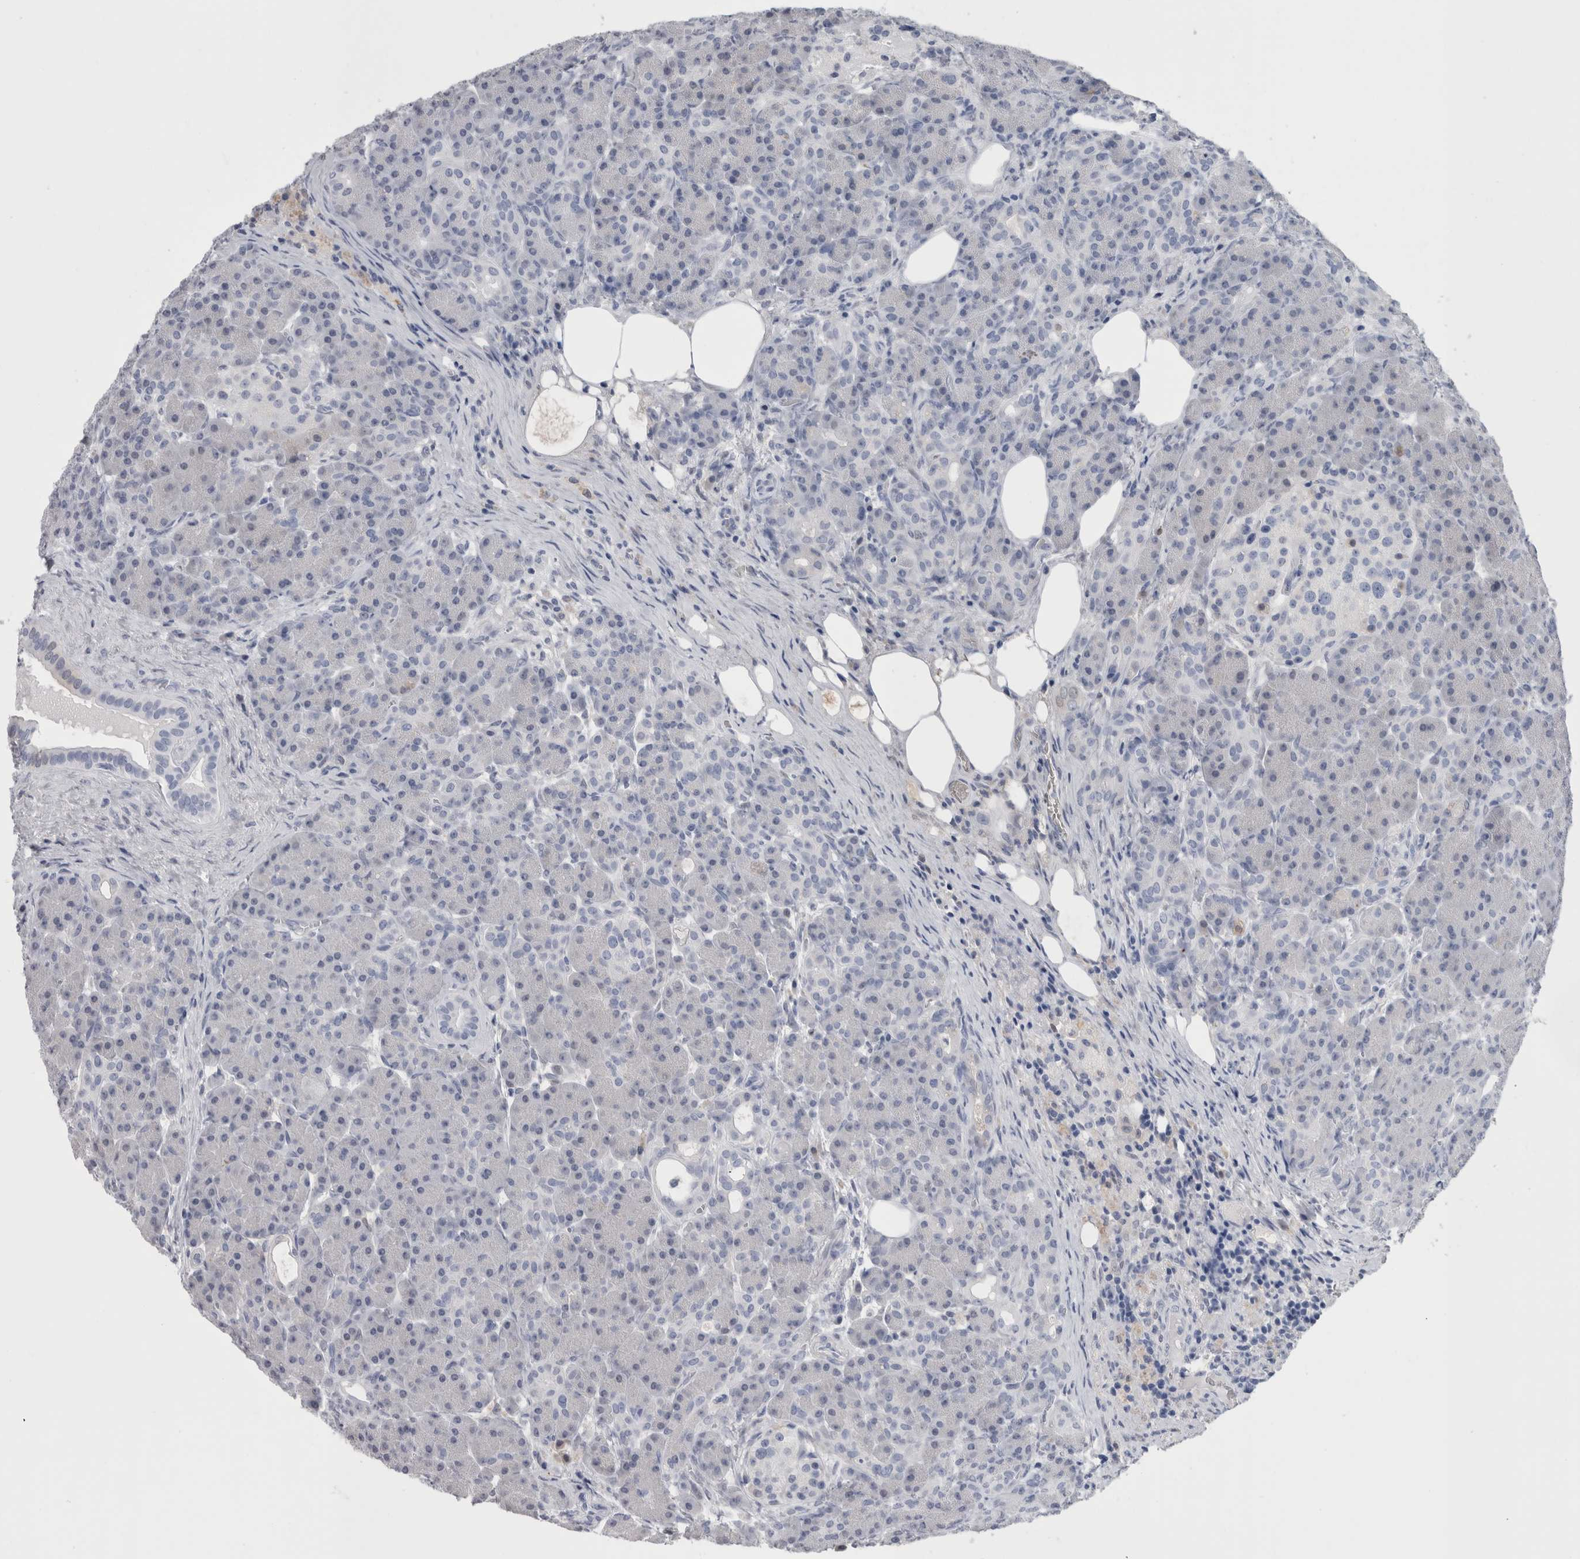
{"staining": {"intensity": "negative", "quantity": "none", "location": "none"}, "tissue": "pancreas", "cell_type": "Exocrine glandular cells", "image_type": "normal", "snomed": [{"axis": "morphology", "description": "Normal tissue, NOS"}, {"axis": "topography", "description": "Pancreas"}], "caption": "An immunohistochemistry (IHC) micrograph of unremarkable pancreas is shown. There is no staining in exocrine glandular cells of pancreas.", "gene": "CA8", "patient": {"sex": "male", "age": 63}}